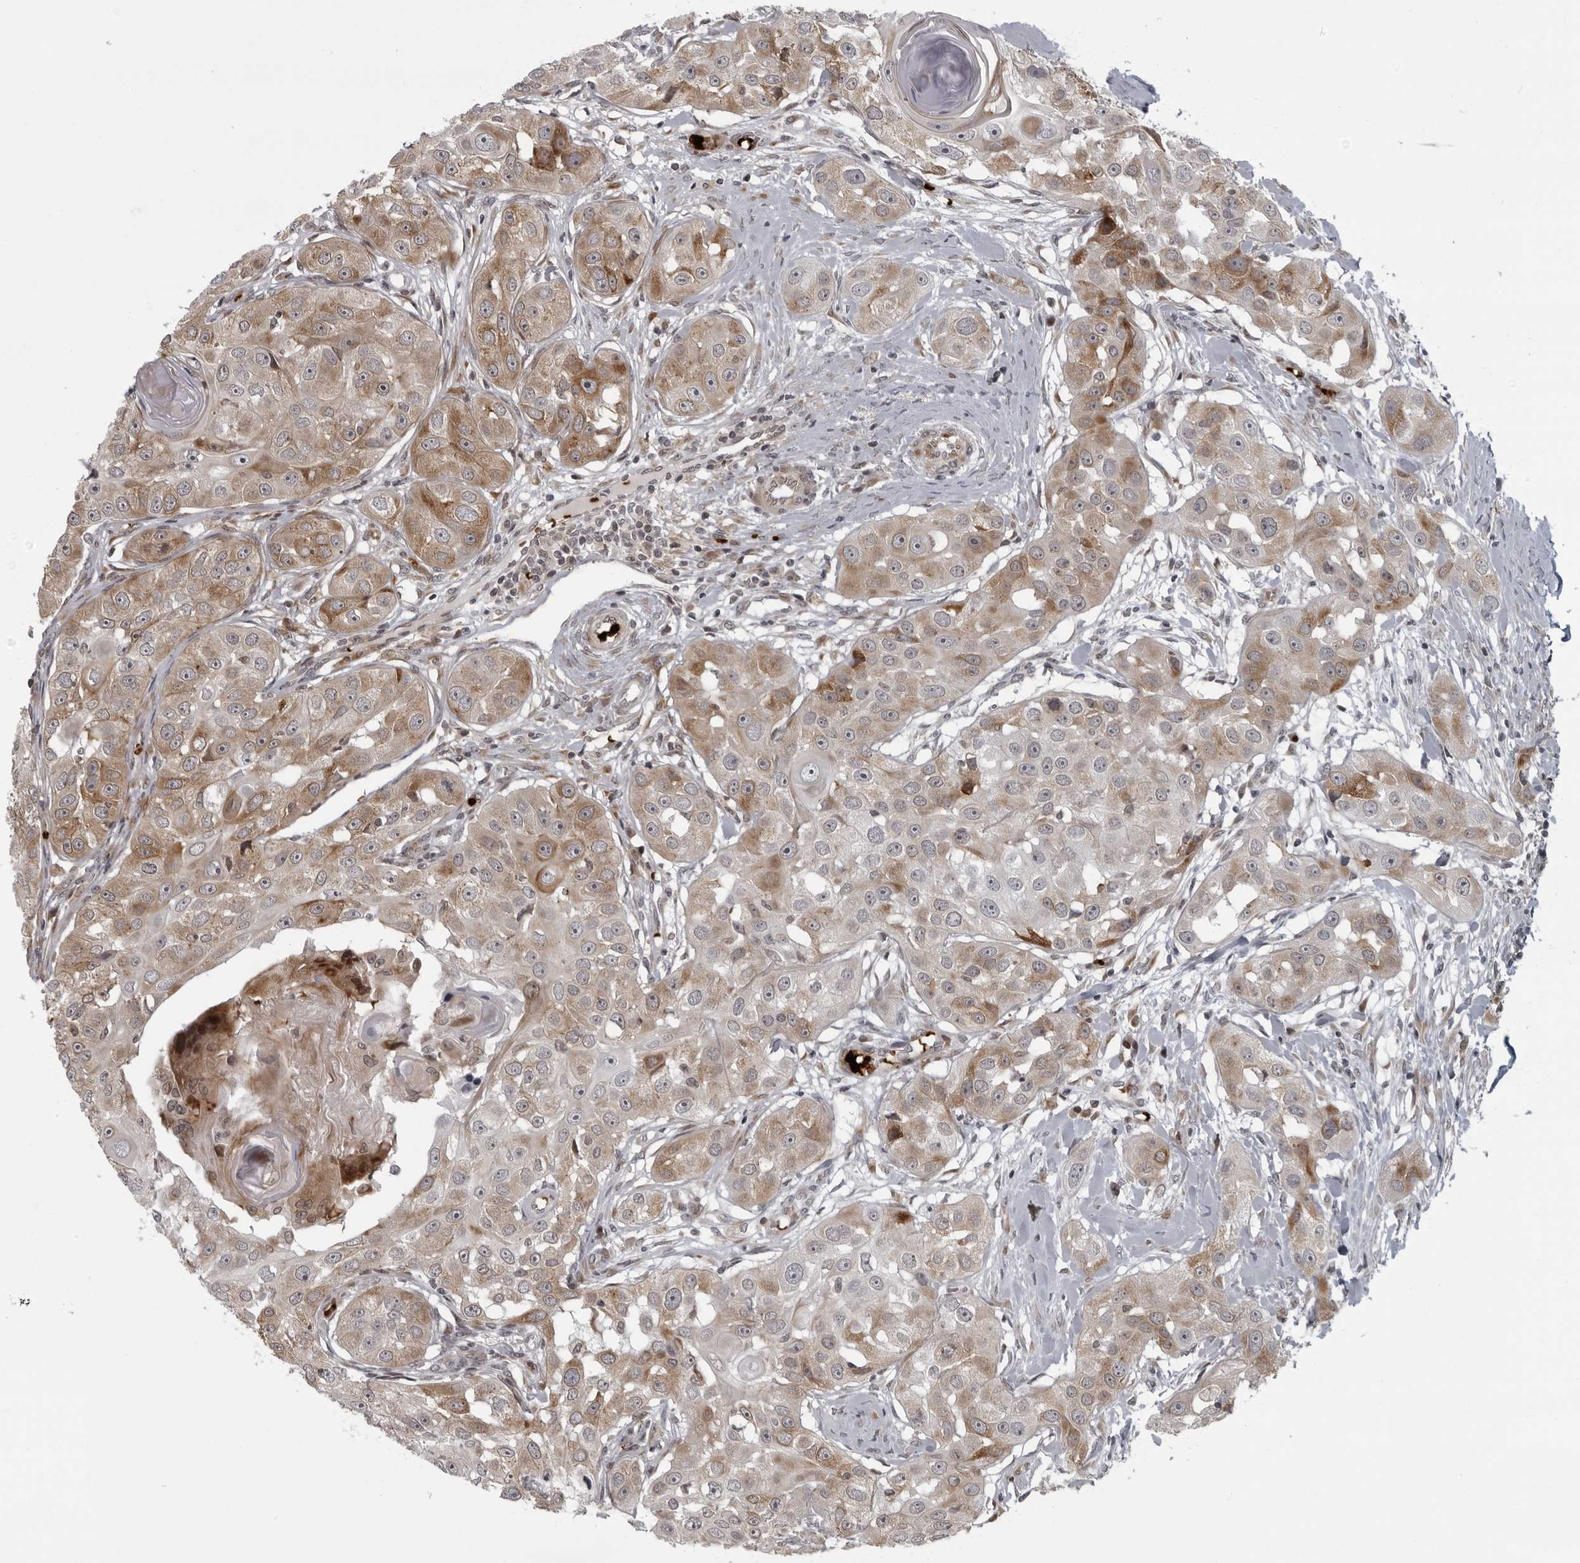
{"staining": {"intensity": "moderate", "quantity": ">75%", "location": "cytoplasmic/membranous"}, "tissue": "head and neck cancer", "cell_type": "Tumor cells", "image_type": "cancer", "snomed": [{"axis": "morphology", "description": "Normal tissue, NOS"}, {"axis": "morphology", "description": "Squamous cell carcinoma, NOS"}, {"axis": "topography", "description": "Skeletal muscle"}, {"axis": "topography", "description": "Head-Neck"}], "caption": "Squamous cell carcinoma (head and neck) stained with a protein marker displays moderate staining in tumor cells.", "gene": "THOP1", "patient": {"sex": "male", "age": 51}}